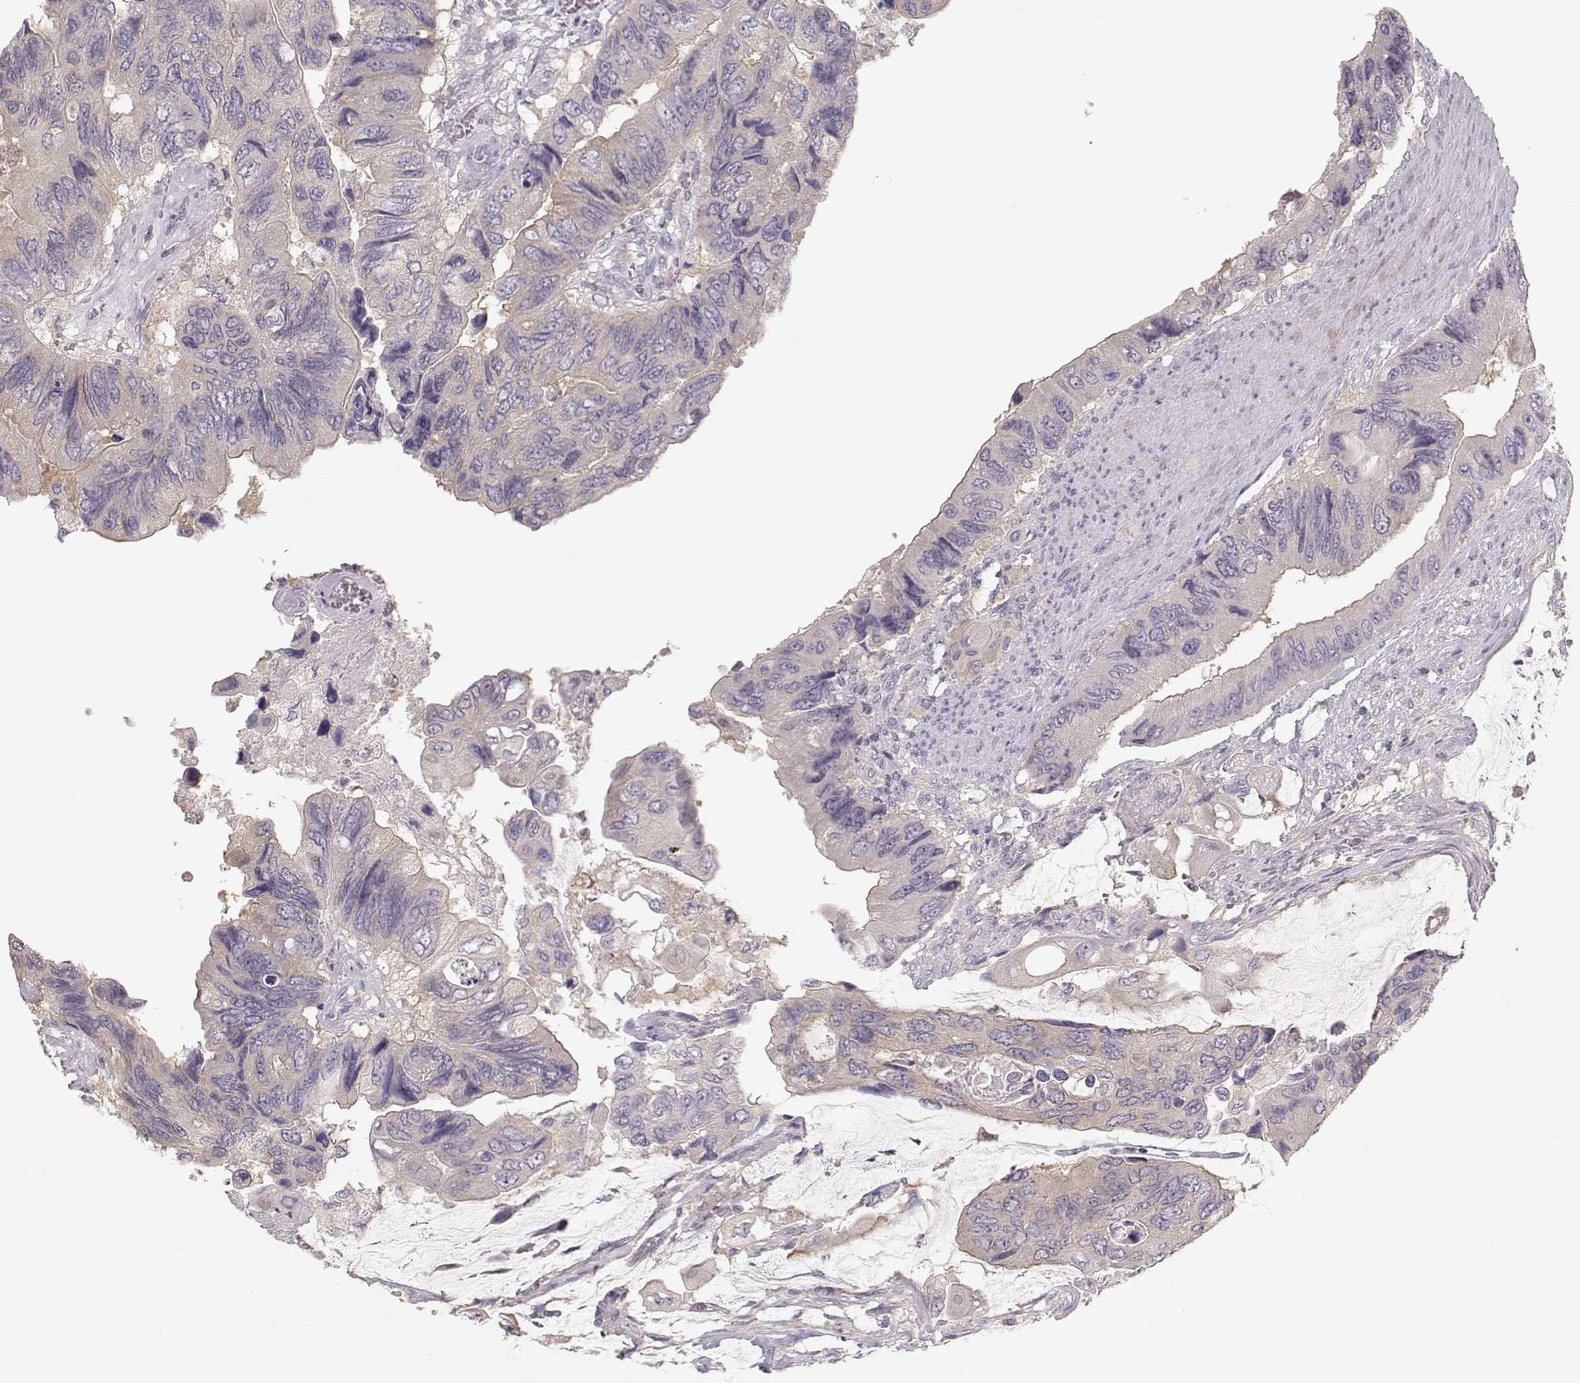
{"staining": {"intensity": "negative", "quantity": "none", "location": "none"}, "tissue": "colorectal cancer", "cell_type": "Tumor cells", "image_type": "cancer", "snomed": [{"axis": "morphology", "description": "Adenocarcinoma, NOS"}, {"axis": "topography", "description": "Rectum"}], "caption": "DAB (3,3'-diaminobenzidine) immunohistochemical staining of colorectal cancer reveals no significant staining in tumor cells. The staining is performed using DAB brown chromogen with nuclei counter-stained in using hematoxylin.", "gene": "ARHGAP8", "patient": {"sex": "male", "age": 63}}